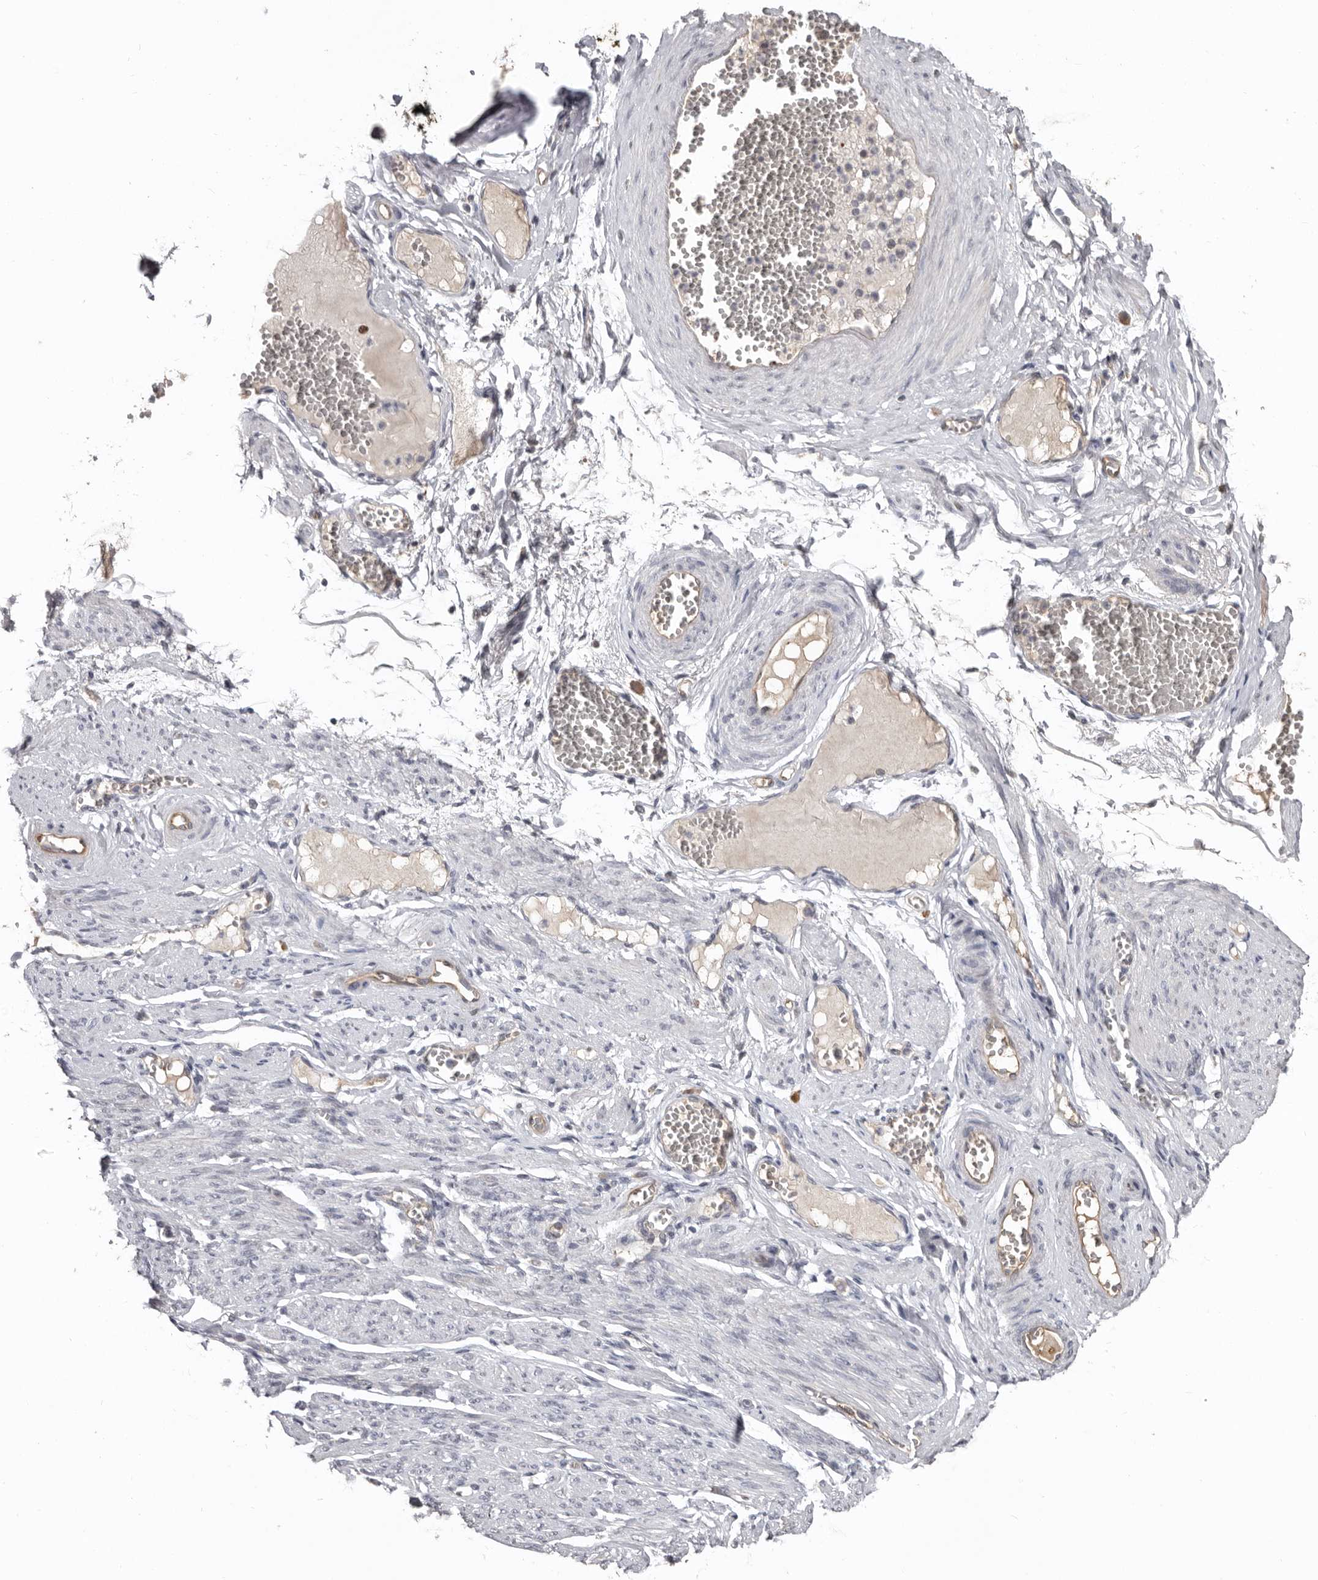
{"staining": {"intensity": "weak", "quantity": ">75%", "location": "cytoplasmic/membranous,nuclear"}, "tissue": "adipose tissue", "cell_type": "Adipocytes", "image_type": "normal", "snomed": [{"axis": "morphology", "description": "Normal tissue, NOS"}, {"axis": "topography", "description": "Smooth muscle"}, {"axis": "topography", "description": "Peripheral nerve tissue"}], "caption": "About >75% of adipocytes in benign adipose tissue display weak cytoplasmic/membranous,nuclear protein expression as visualized by brown immunohistochemical staining.", "gene": "CDCA8", "patient": {"sex": "female", "age": 39}}